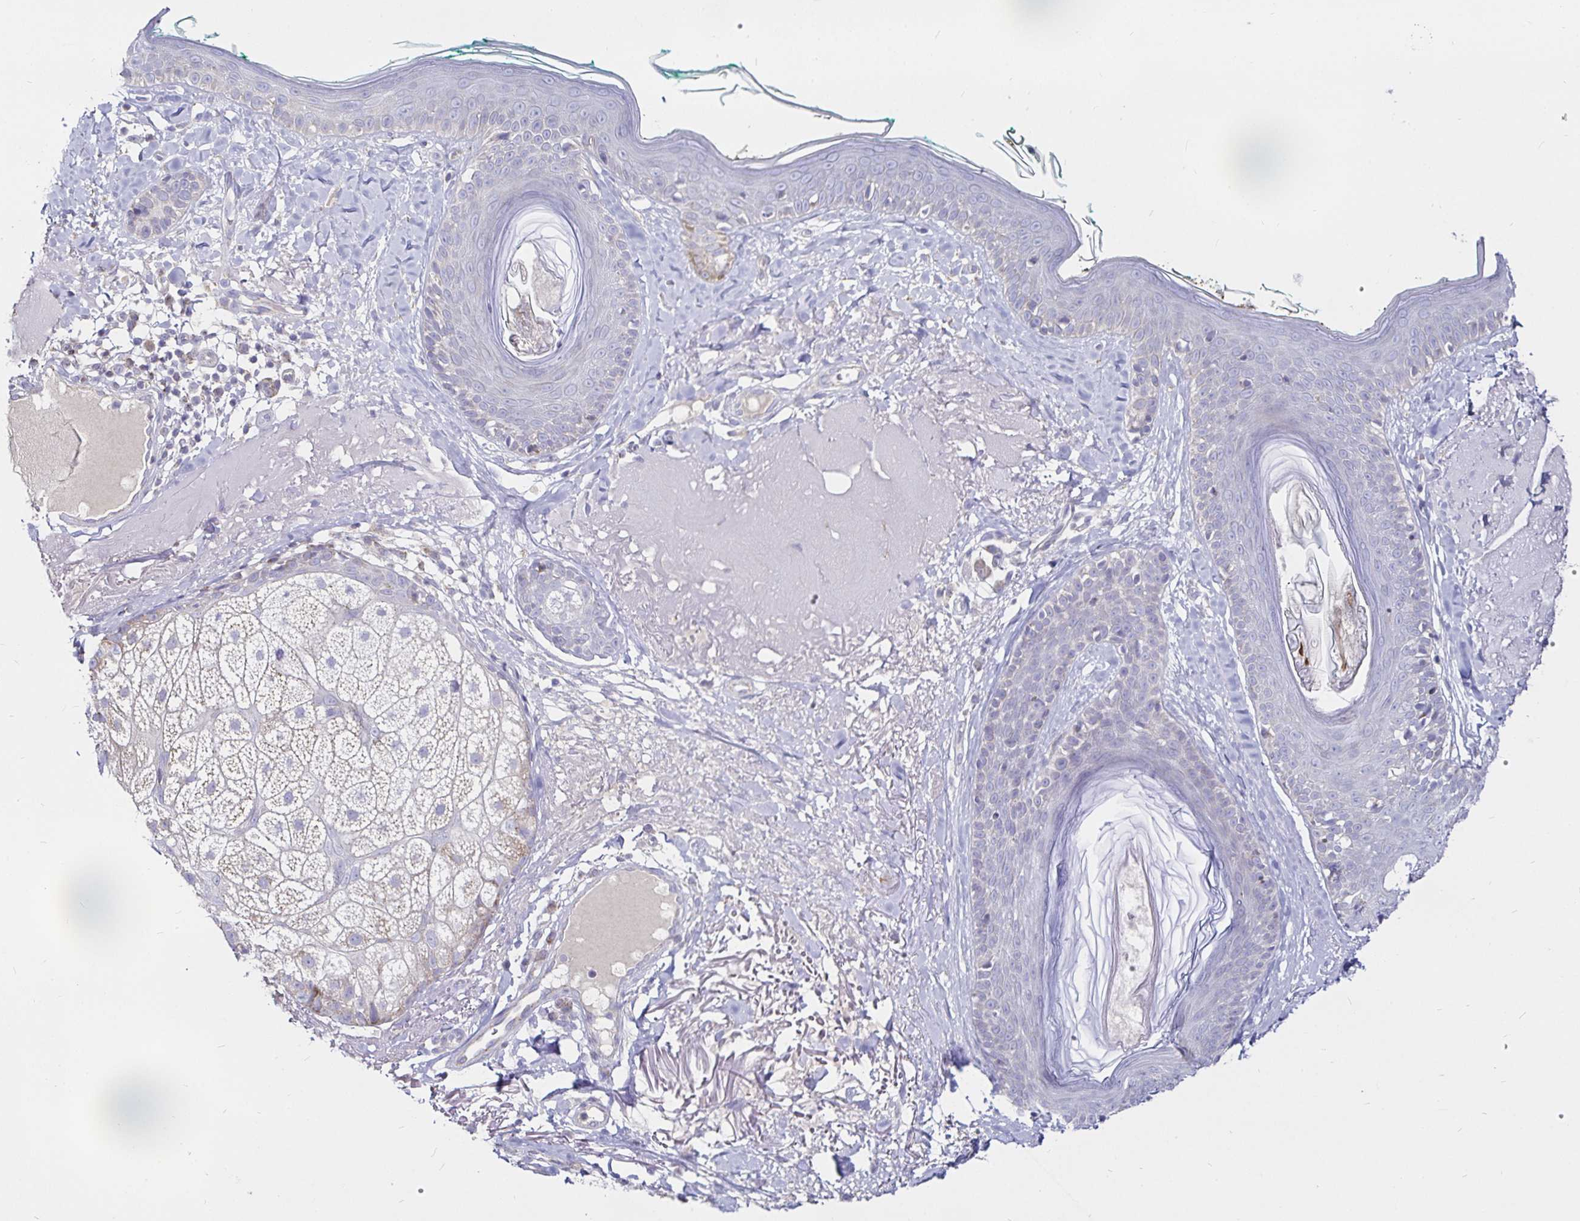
{"staining": {"intensity": "negative", "quantity": "none", "location": "none"}, "tissue": "skin", "cell_type": "Fibroblasts", "image_type": "normal", "snomed": [{"axis": "morphology", "description": "Normal tissue, NOS"}, {"axis": "topography", "description": "Skin"}], "caption": "IHC photomicrograph of benign skin: skin stained with DAB (3,3'-diaminobenzidine) displays no significant protein positivity in fibroblasts. (DAB (3,3'-diaminobenzidine) immunohistochemistry (IHC) with hematoxylin counter stain).", "gene": "PGAM2", "patient": {"sex": "male", "age": 73}}